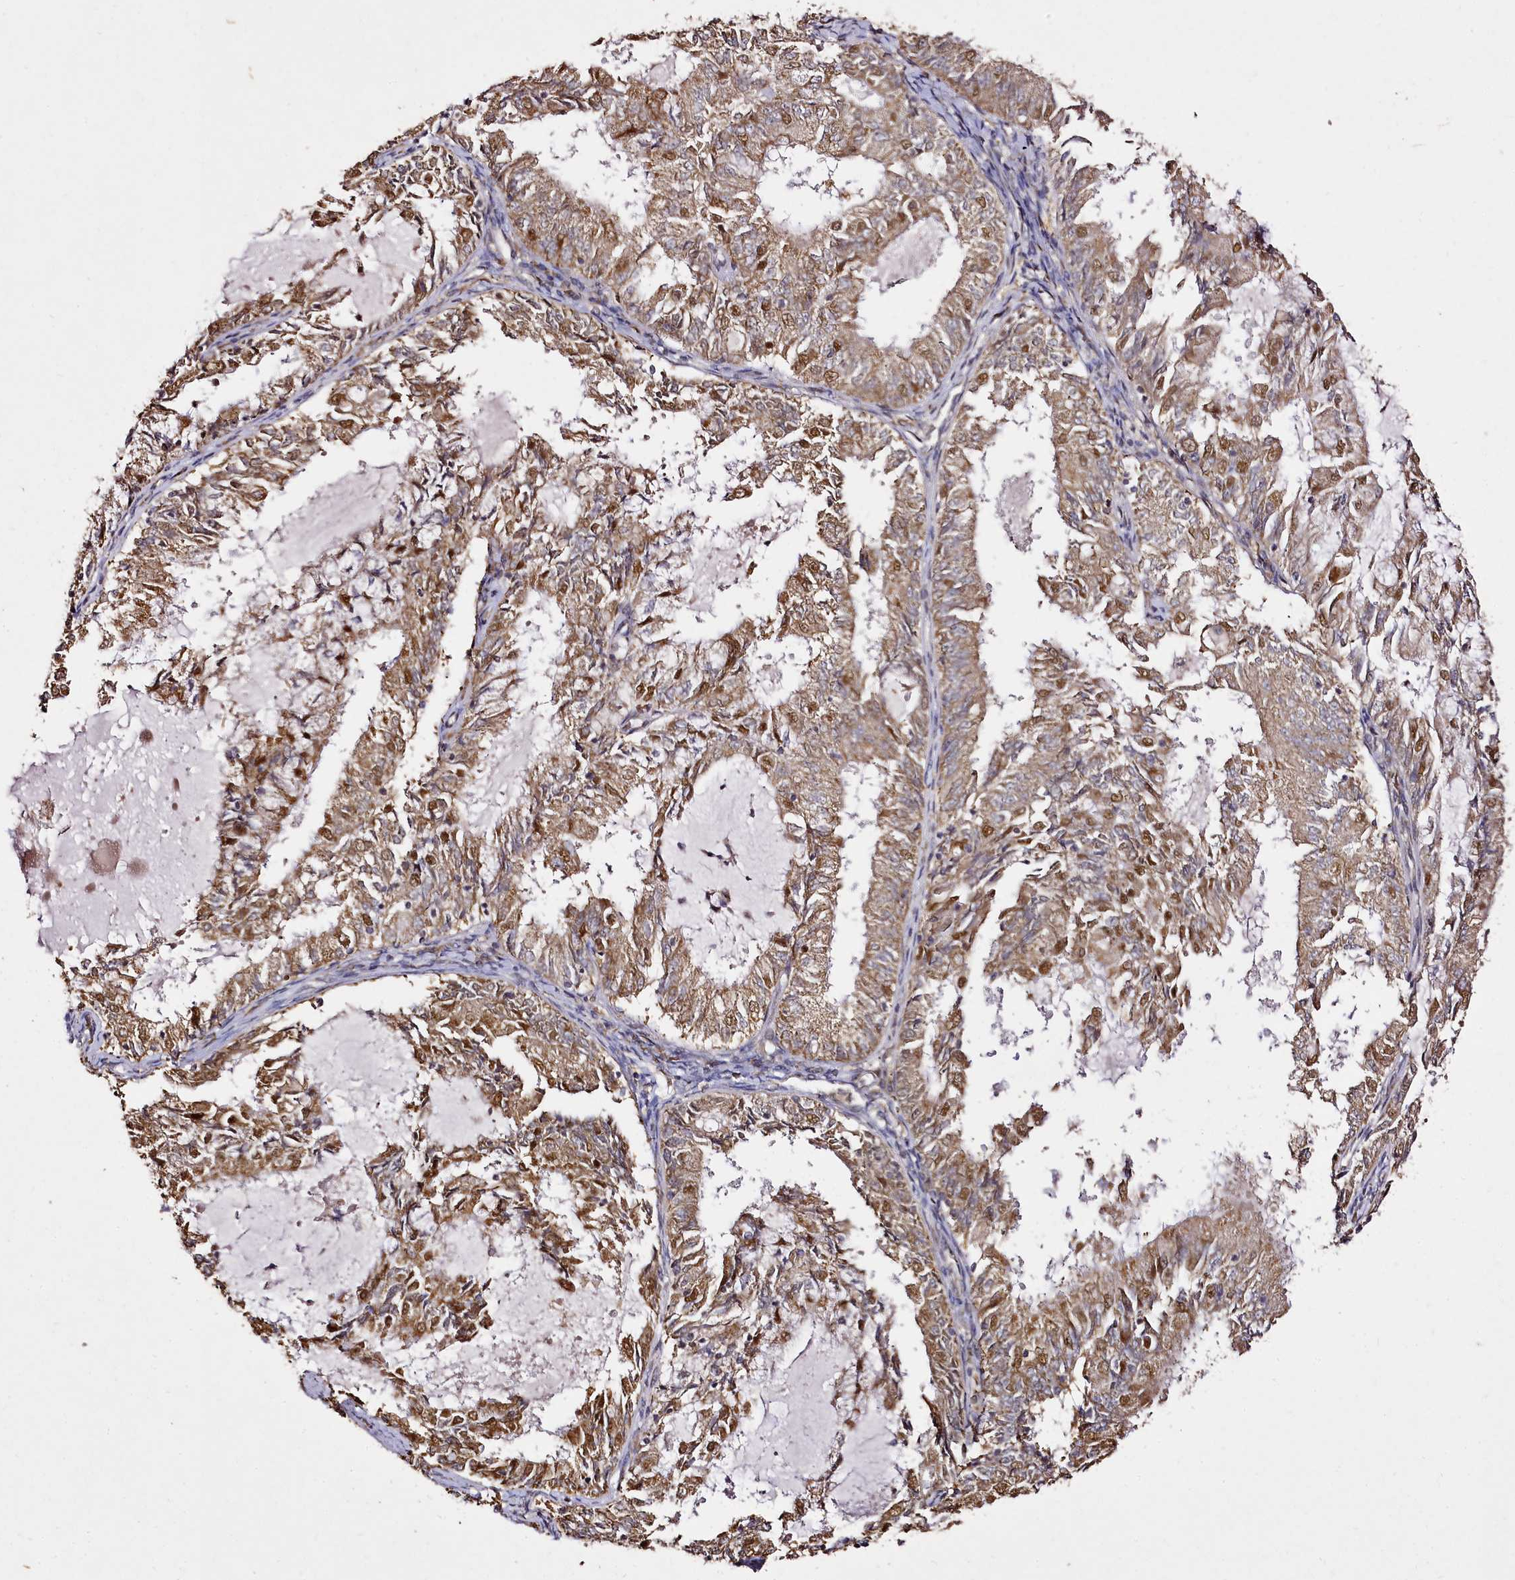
{"staining": {"intensity": "moderate", "quantity": ">75%", "location": "cytoplasmic/membranous,nuclear"}, "tissue": "endometrial cancer", "cell_type": "Tumor cells", "image_type": "cancer", "snomed": [{"axis": "morphology", "description": "Adenocarcinoma, NOS"}, {"axis": "topography", "description": "Endometrium"}], "caption": "An IHC histopathology image of neoplastic tissue is shown. Protein staining in brown shows moderate cytoplasmic/membranous and nuclear positivity in endometrial cancer (adenocarcinoma) within tumor cells. Nuclei are stained in blue.", "gene": "EDIL3", "patient": {"sex": "female", "age": 57}}